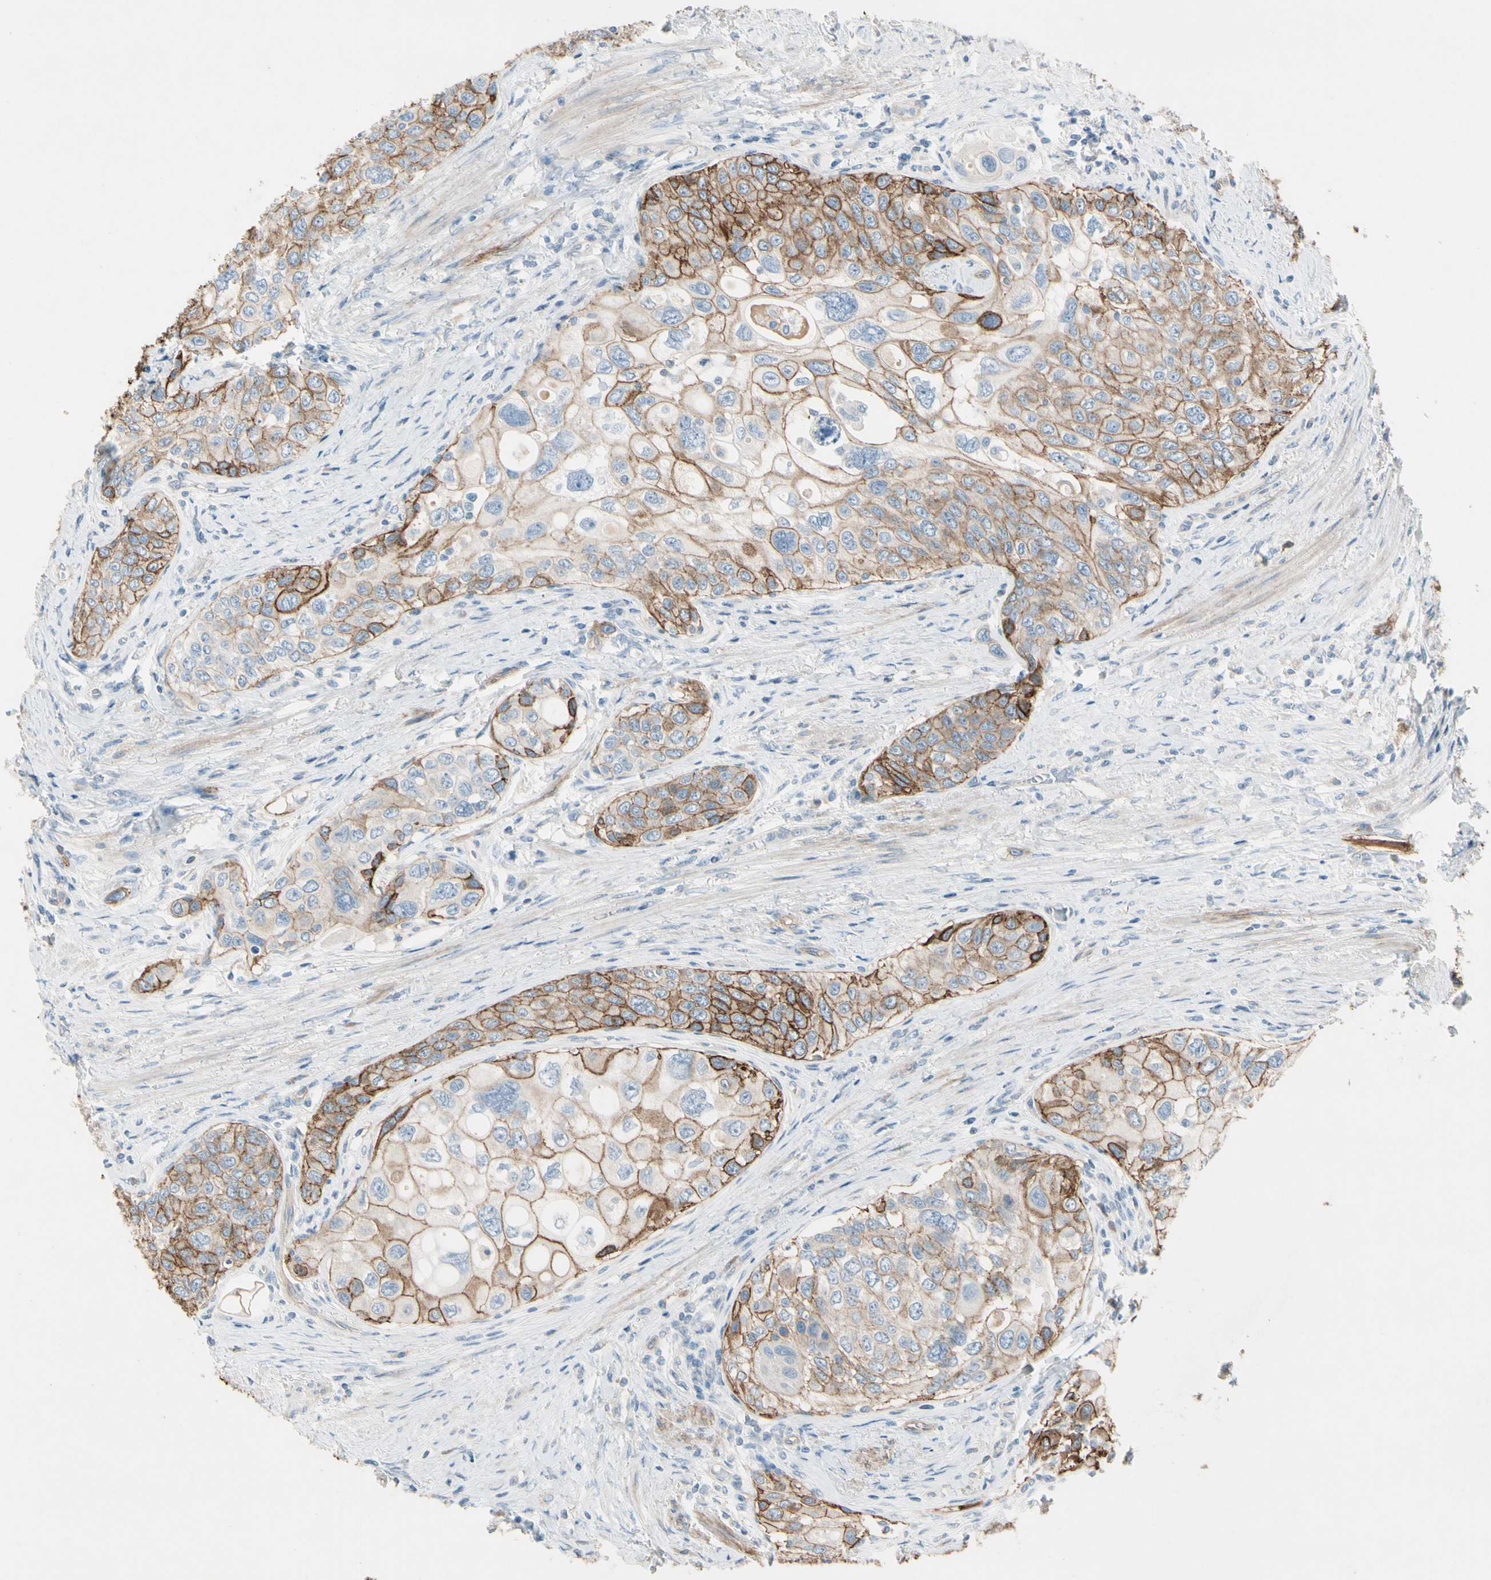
{"staining": {"intensity": "moderate", "quantity": ">75%", "location": "cytoplasmic/membranous"}, "tissue": "urothelial cancer", "cell_type": "Tumor cells", "image_type": "cancer", "snomed": [{"axis": "morphology", "description": "Urothelial carcinoma, High grade"}, {"axis": "topography", "description": "Urinary bladder"}], "caption": "Urothelial cancer stained with a protein marker exhibits moderate staining in tumor cells.", "gene": "ITGA3", "patient": {"sex": "female", "age": 56}}